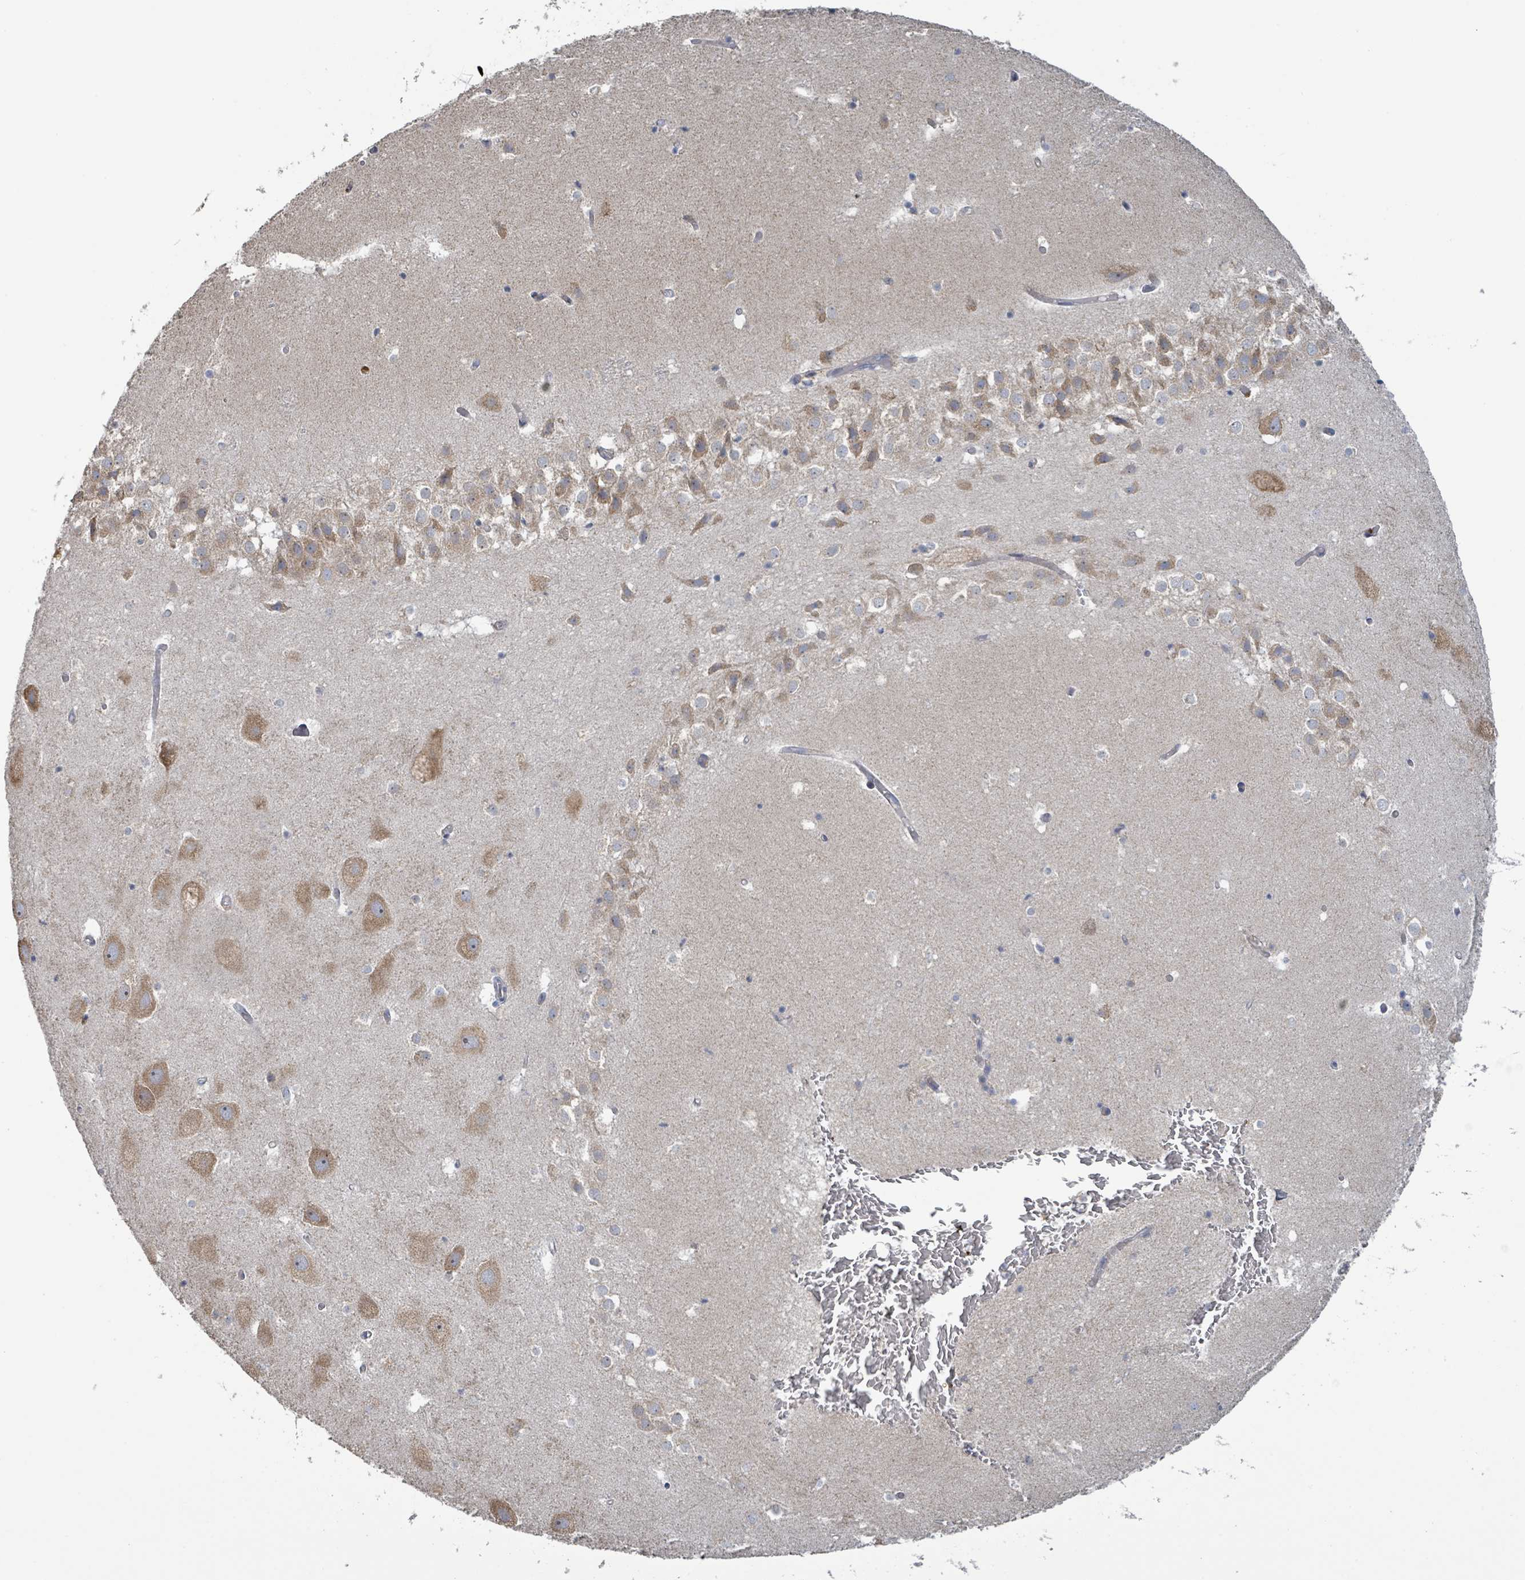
{"staining": {"intensity": "negative", "quantity": "none", "location": "none"}, "tissue": "hippocampus", "cell_type": "Glial cells", "image_type": "normal", "snomed": [{"axis": "morphology", "description": "Normal tissue, NOS"}, {"axis": "topography", "description": "Hippocampus"}], "caption": "Glial cells show no significant expression in normal hippocampus.", "gene": "RPL32", "patient": {"sex": "female", "age": 52}}